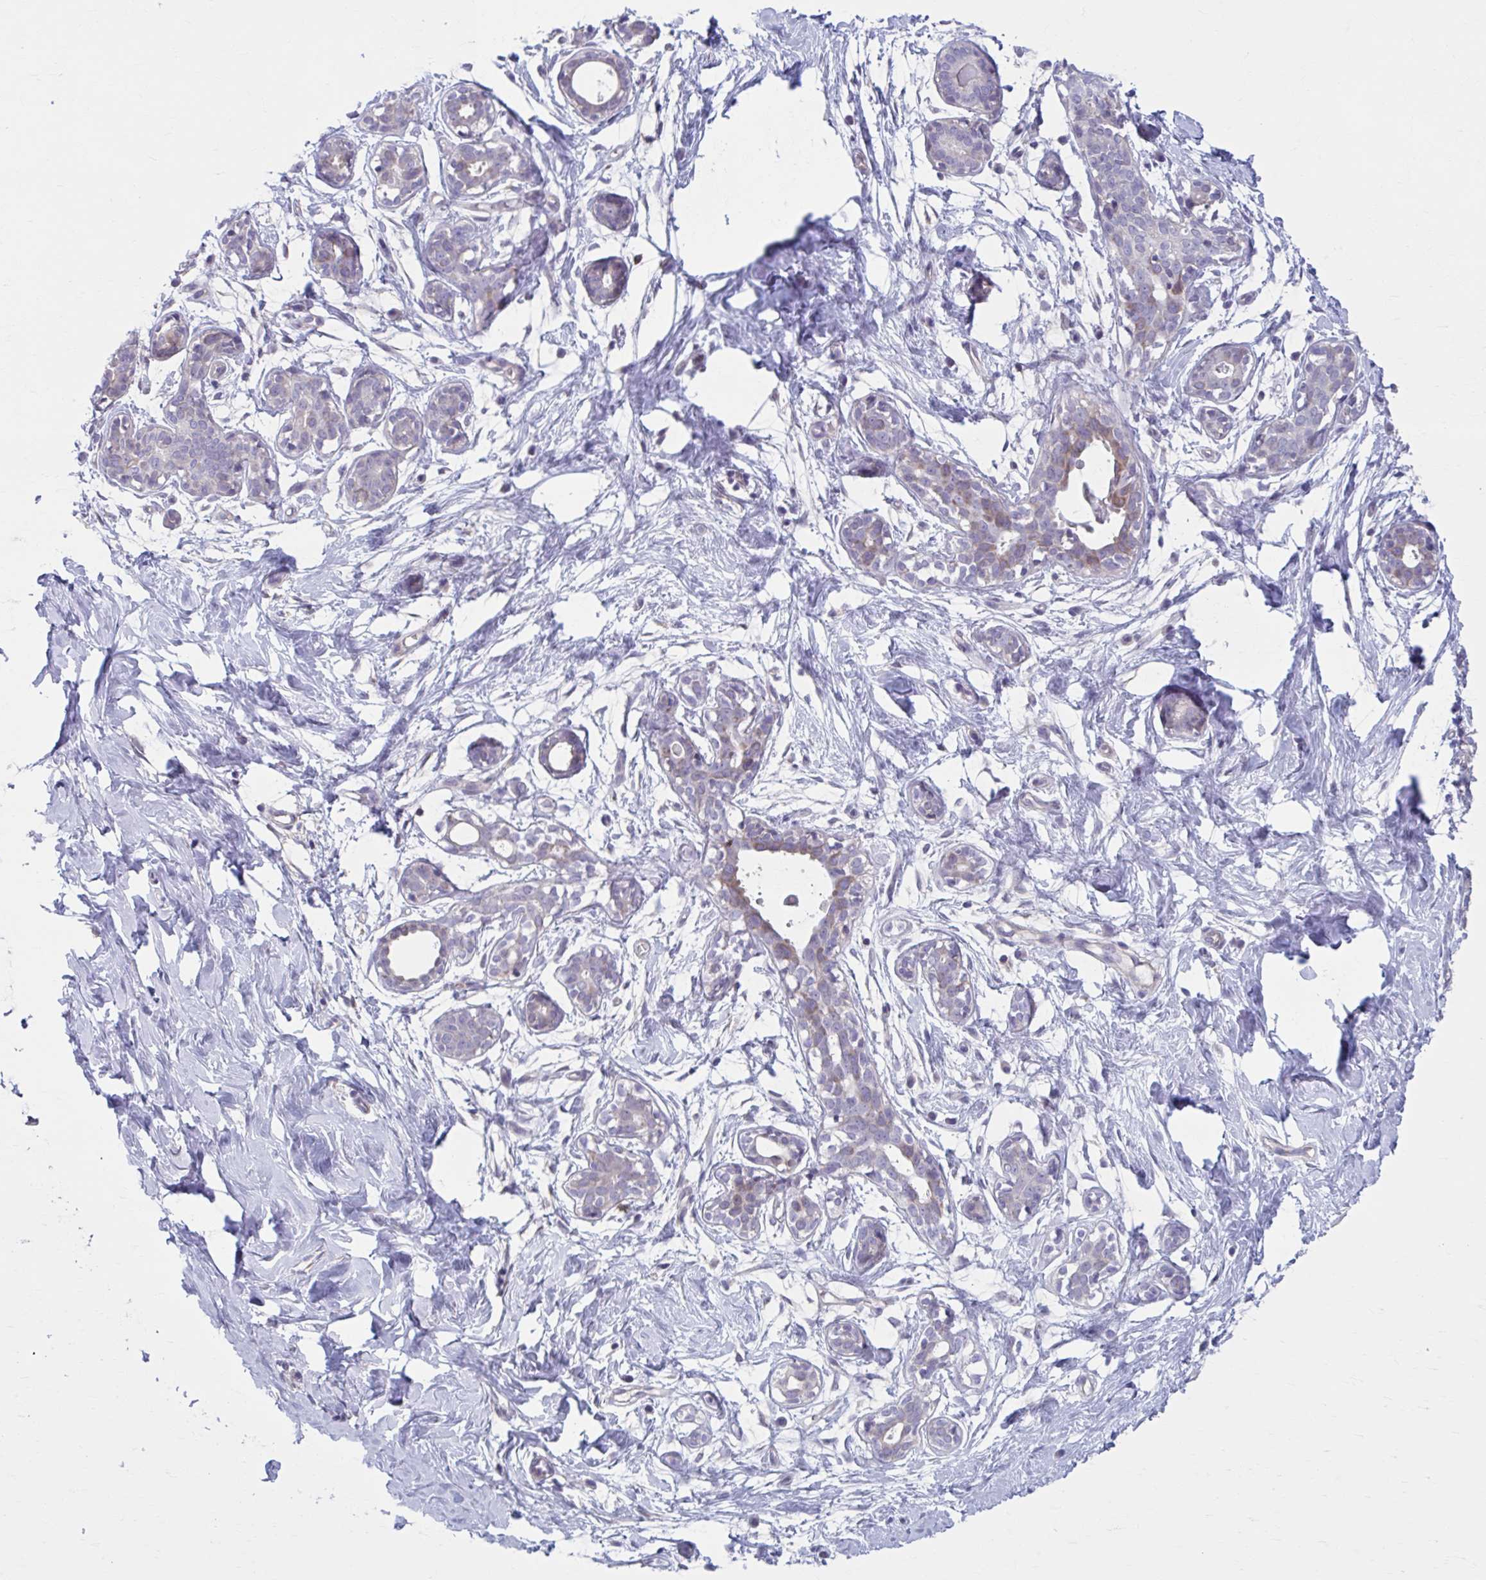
{"staining": {"intensity": "negative", "quantity": "none", "location": "none"}, "tissue": "breast", "cell_type": "Adipocytes", "image_type": "normal", "snomed": [{"axis": "morphology", "description": "Normal tissue, NOS"}, {"axis": "topography", "description": "Breast"}], "caption": "Adipocytes are negative for brown protein staining in normal breast.", "gene": "CHST3", "patient": {"sex": "female", "age": 27}}